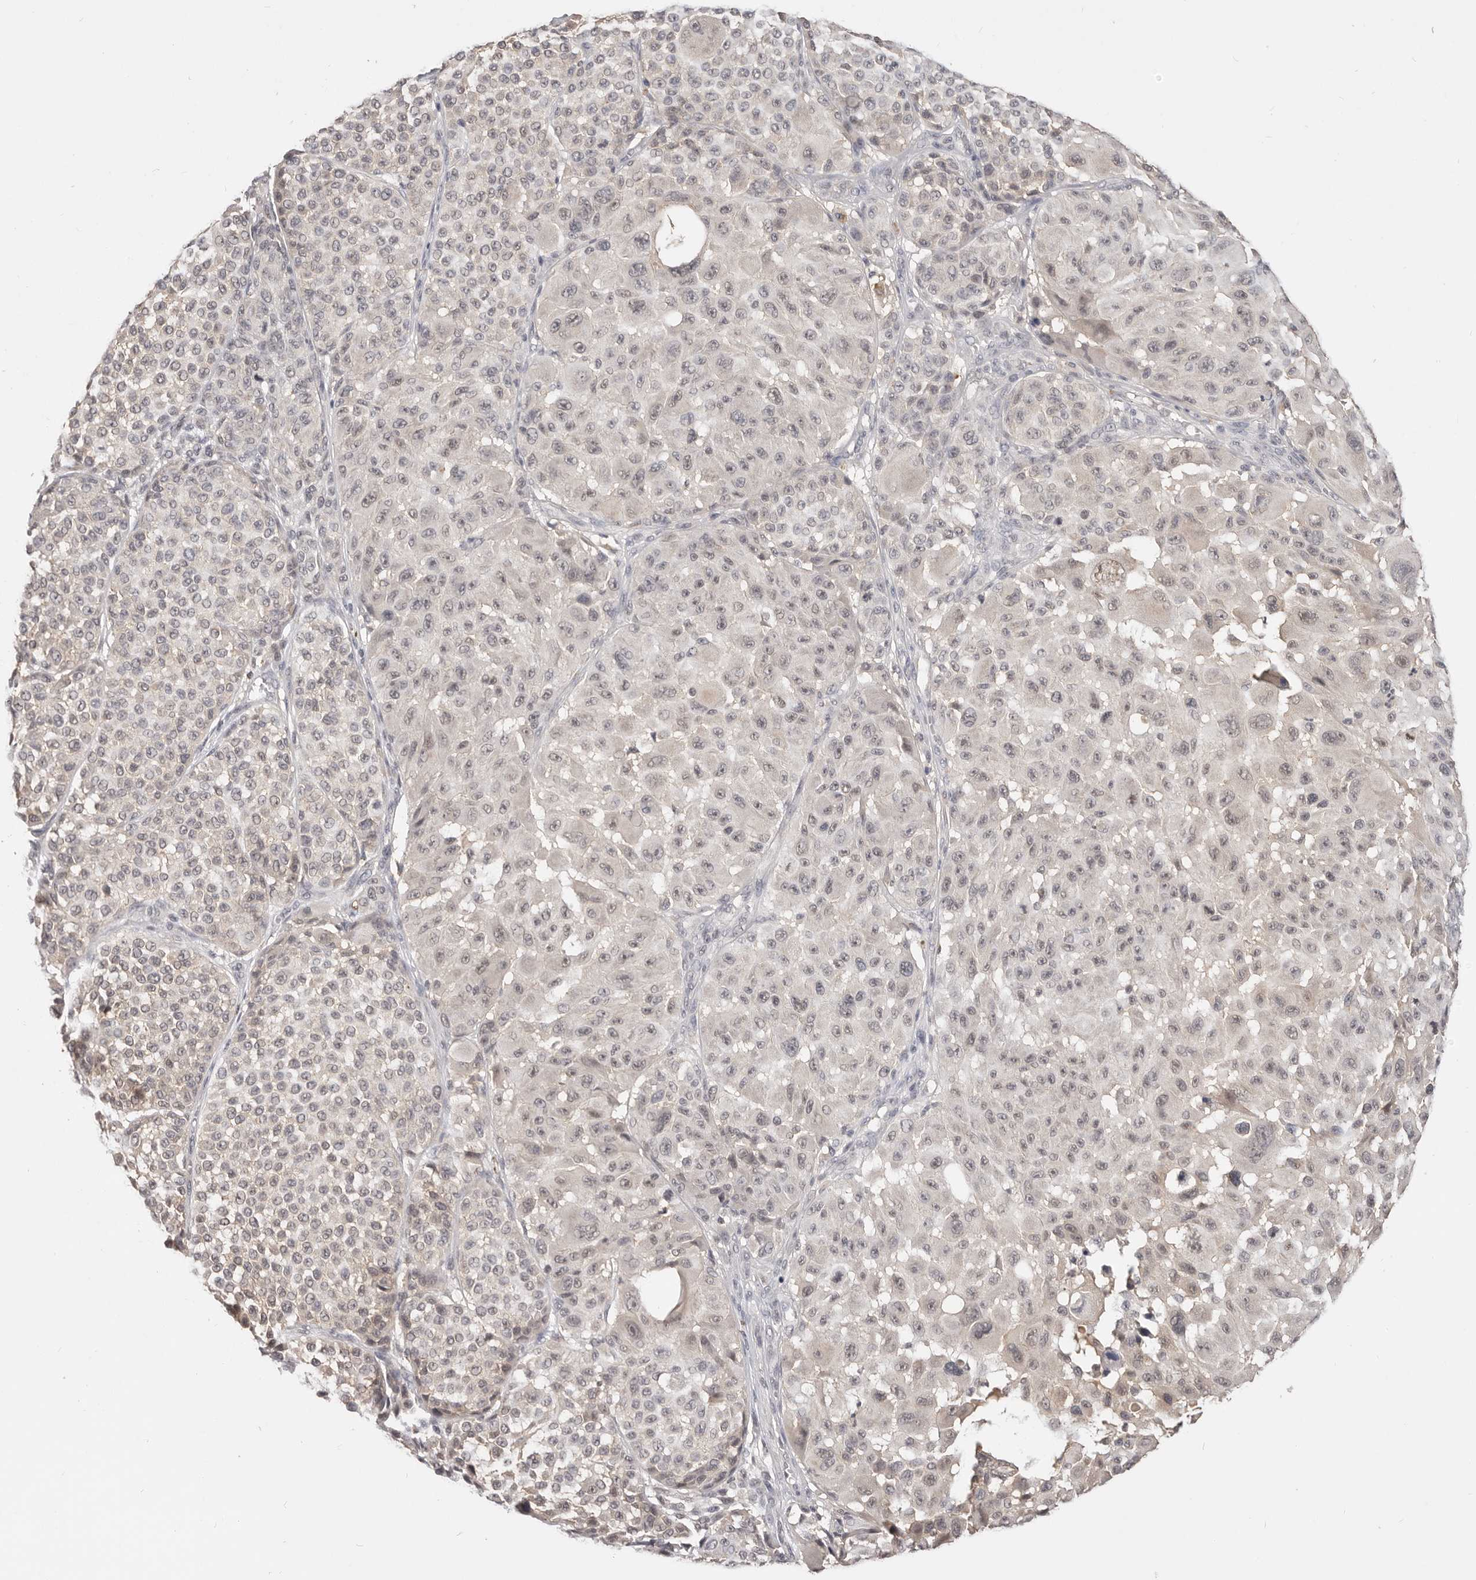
{"staining": {"intensity": "weak", "quantity": "25%-75%", "location": "nuclear"}, "tissue": "melanoma", "cell_type": "Tumor cells", "image_type": "cancer", "snomed": [{"axis": "morphology", "description": "Malignant melanoma, NOS"}, {"axis": "topography", "description": "Skin"}], "caption": "IHC histopathology image of melanoma stained for a protein (brown), which shows low levels of weak nuclear positivity in about 25%-75% of tumor cells.", "gene": "TSPAN13", "patient": {"sex": "male", "age": 83}}